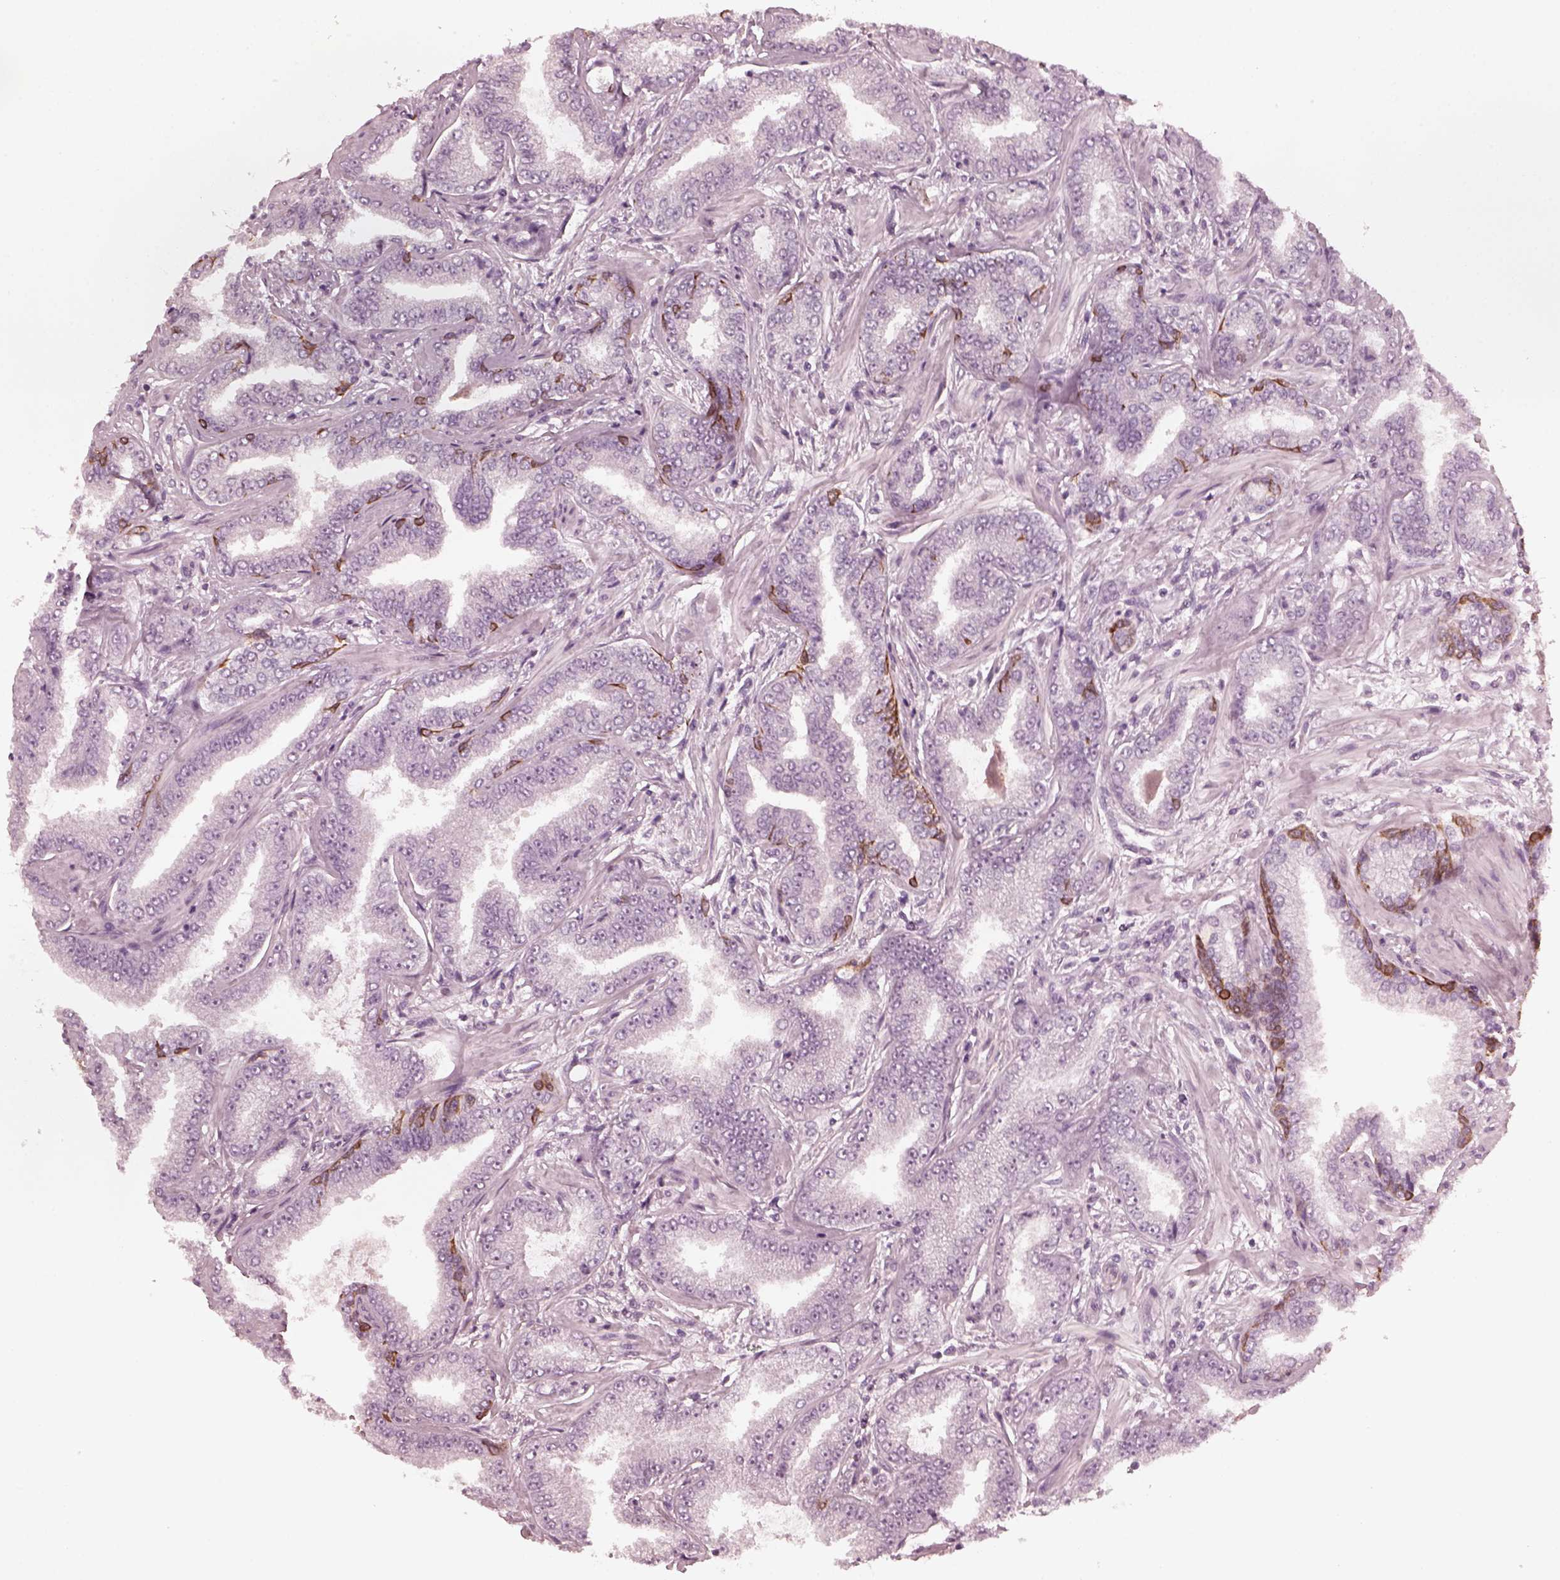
{"staining": {"intensity": "negative", "quantity": "none", "location": "none"}, "tissue": "prostate cancer", "cell_type": "Tumor cells", "image_type": "cancer", "snomed": [{"axis": "morphology", "description": "Adenocarcinoma, Low grade"}, {"axis": "topography", "description": "Prostate"}], "caption": "The image exhibits no significant positivity in tumor cells of prostate cancer.", "gene": "KRT79", "patient": {"sex": "male", "age": 55}}